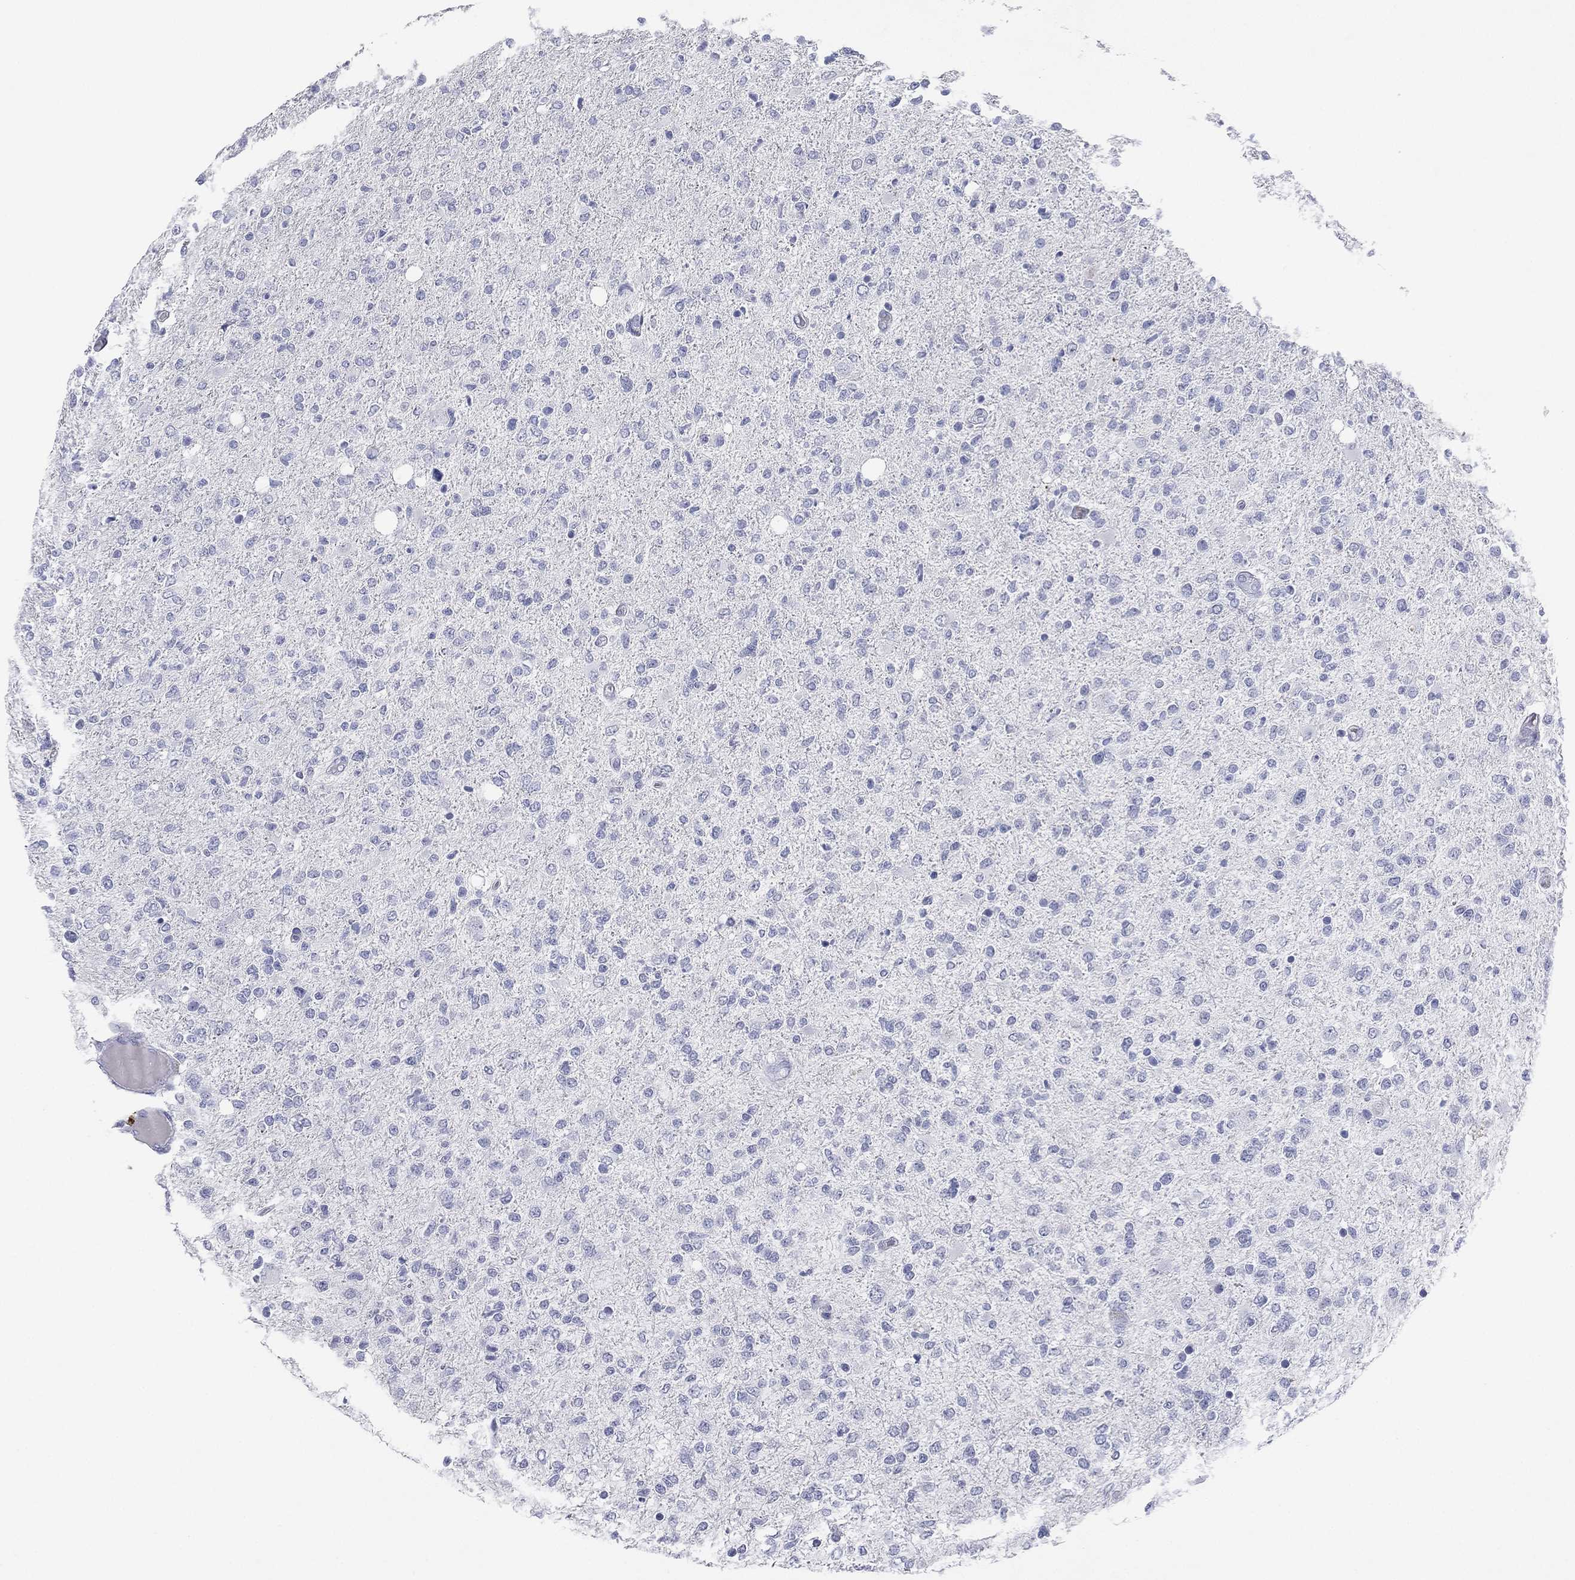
{"staining": {"intensity": "negative", "quantity": "none", "location": "none"}, "tissue": "glioma", "cell_type": "Tumor cells", "image_type": "cancer", "snomed": [{"axis": "morphology", "description": "Glioma, malignant, High grade"}, {"axis": "topography", "description": "Cerebral cortex"}], "caption": "The micrograph displays no staining of tumor cells in glioma.", "gene": "KRT7", "patient": {"sex": "male", "age": 70}}